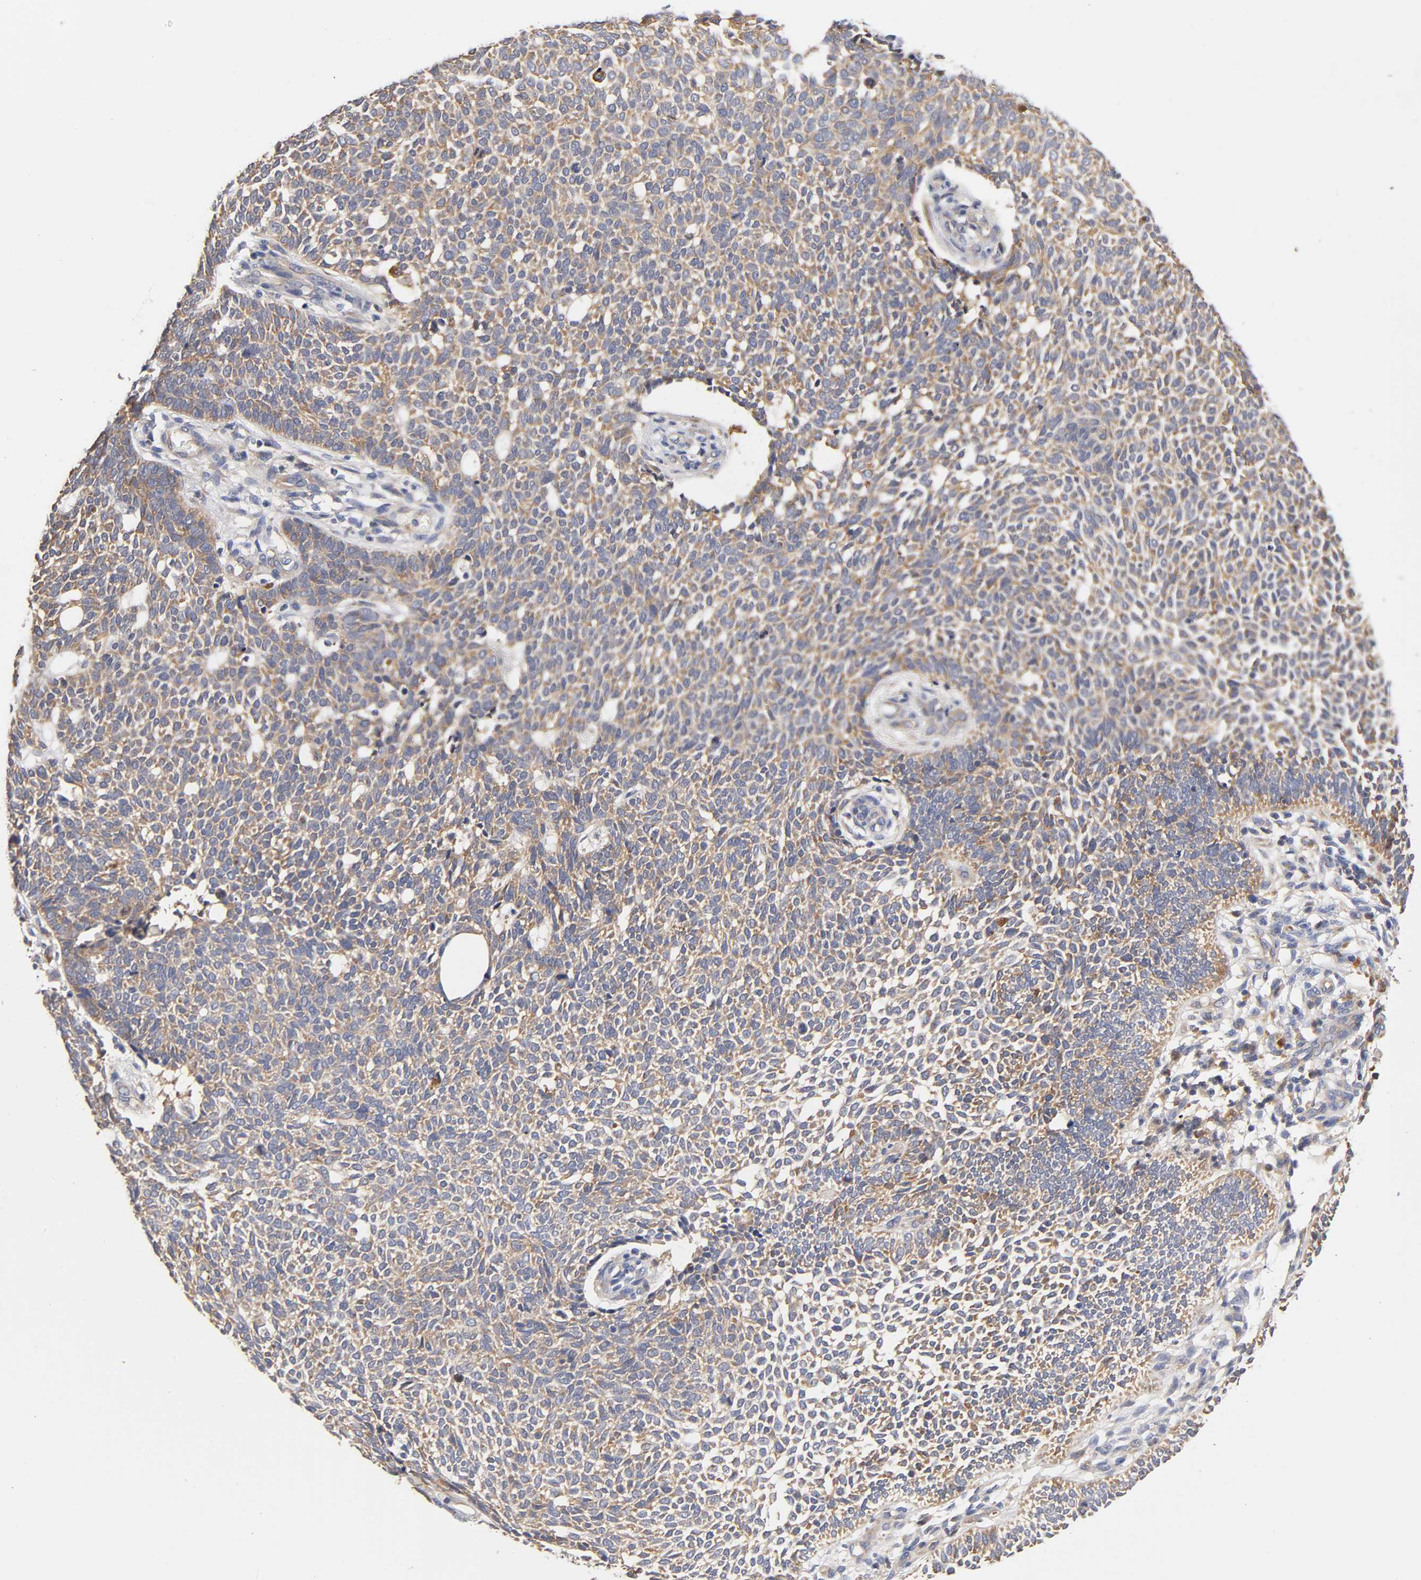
{"staining": {"intensity": "moderate", "quantity": ">75%", "location": "cytoplasmic/membranous"}, "tissue": "skin cancer", "cell_type": "Tumor cells", "image_type": "cancer", "snomed": [{"axis": "morphology", "description": "Normal tissue, NOS"}, {"axis": "morphology", "description": "Basal cell carcinoma"}, {"axis": "topography", "description": "Skin"}], "caption": "Tumor cells display moderate cytoplasmic/membranous positivity in about >75% of cells in skin cancer.", "gene": "RPS29", "patient": {"sex": "male", "age": 87}}